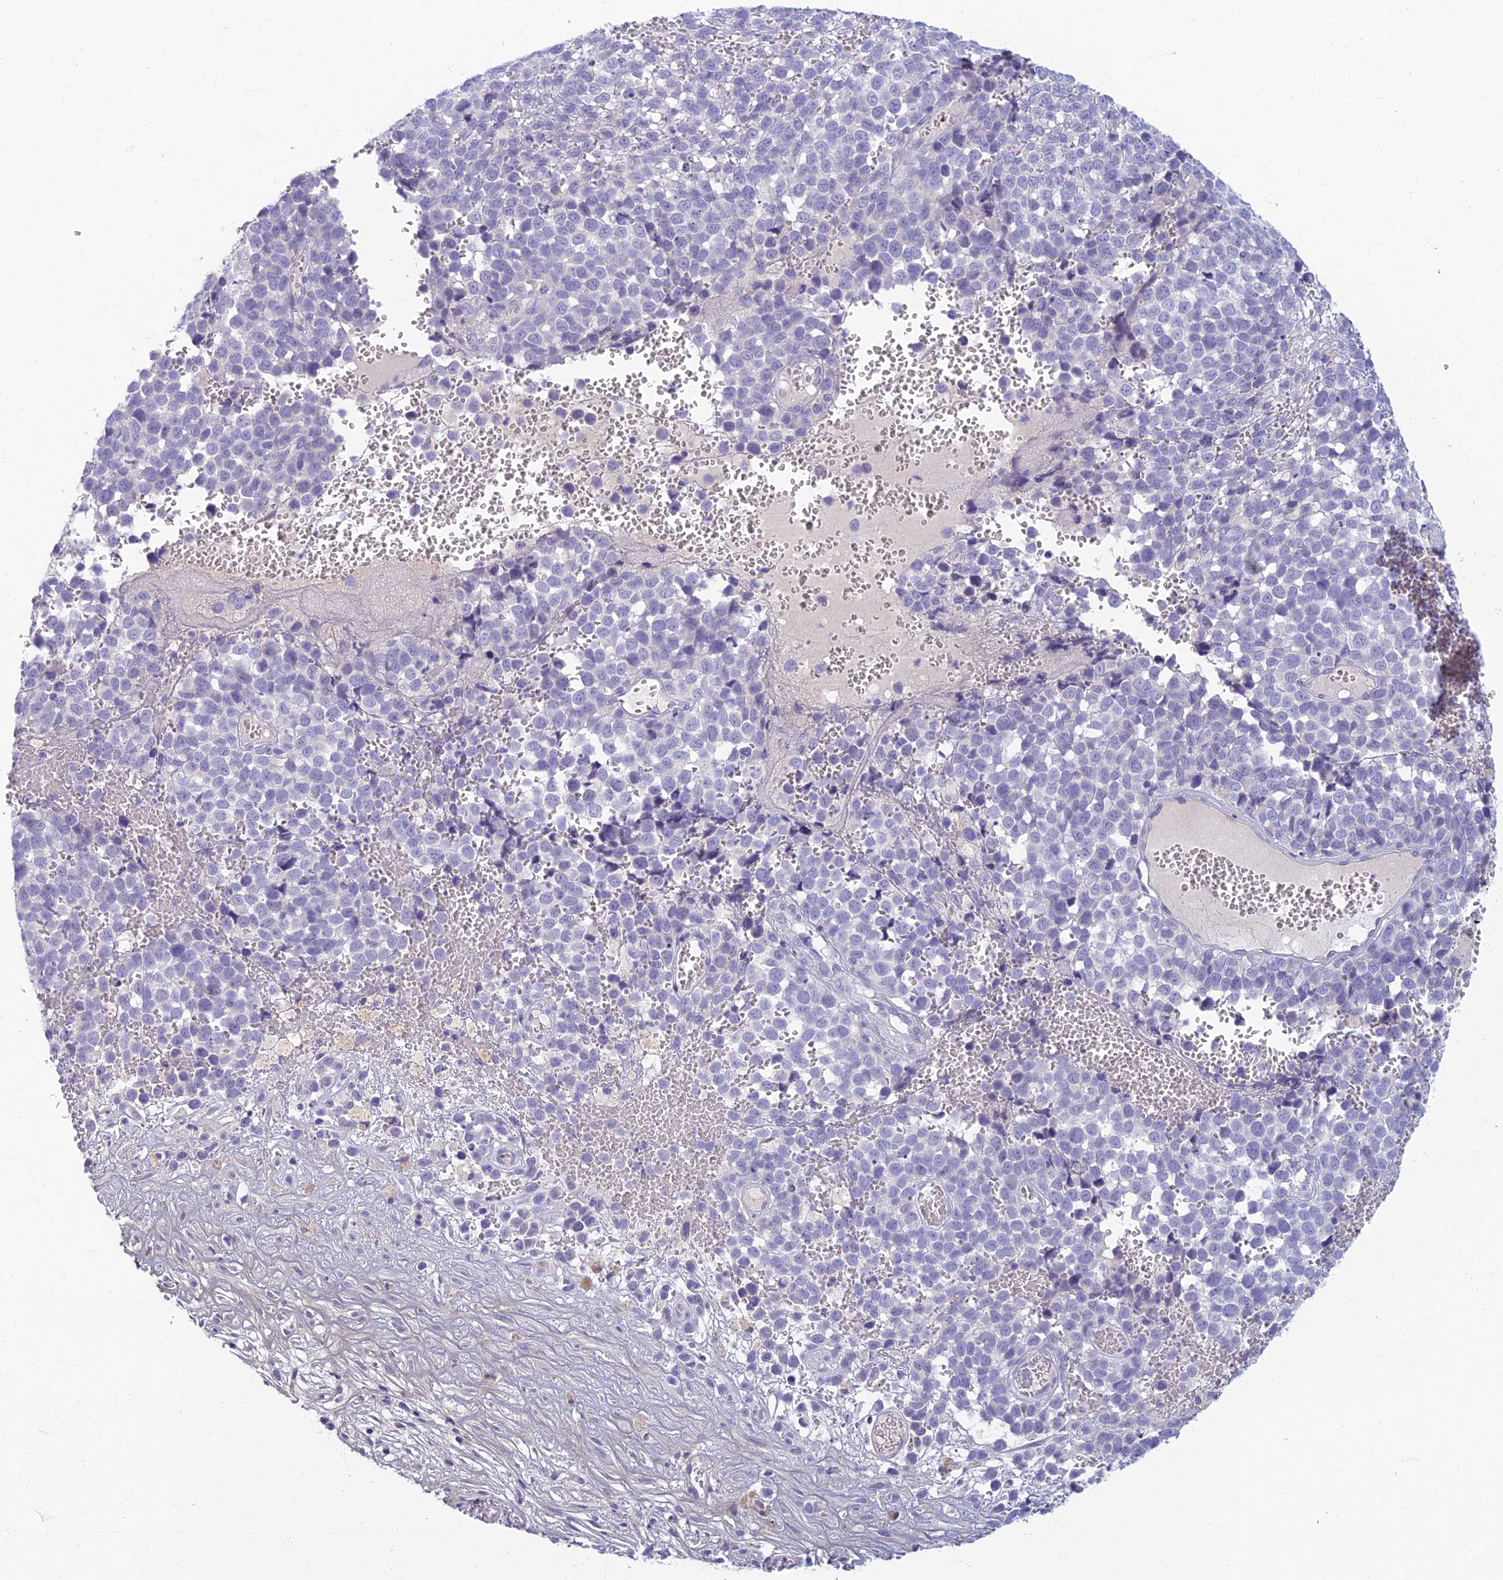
{"staining": {"intensity": "negative", "quantity": "none", "location": "none"}, "tissue": "melanoma", "cell_type": "Tumor cells", "image_type": "cancer", "snomed": [{"axis": "morphology", "description": "Malignant melanoma, NOS"}, {"axis": "topography", "description": "Nose, NOS"}], "caption": "A high-resolution histopathology image shows immunohistochemistry staining of malignant melanoma, which displays no significant staining in tumor cells.", "gene": "SLC25A41", "patient": {"sex": "female", "age": 48}}